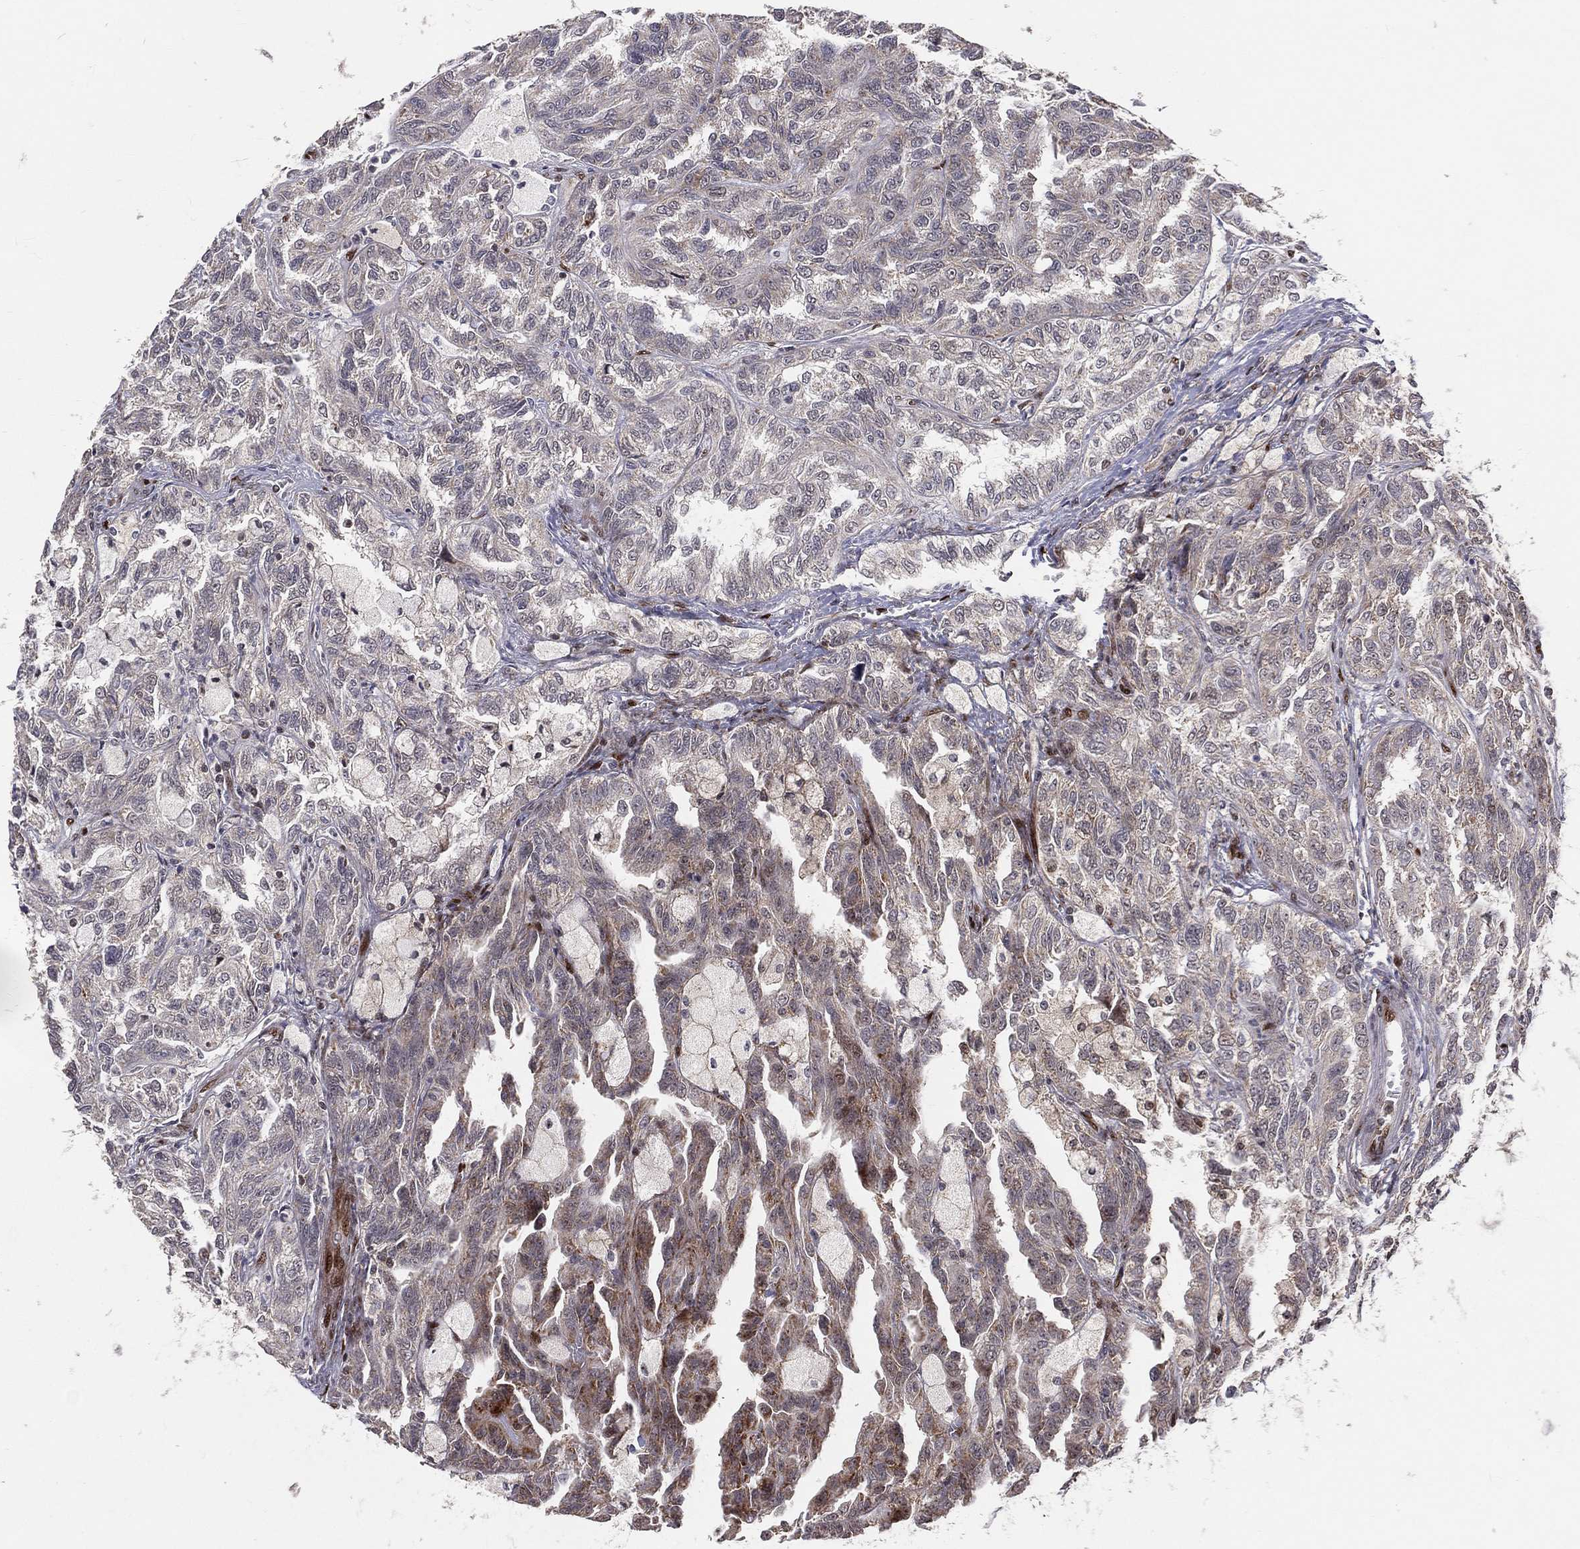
{"staining": {"intensity": "moderate", "quantity": "<25%", "location": "cytoplasmic/membranous"}, "tissue": "renal cancer", "cell_type": "Tumor cells", "image_type": "cancer", "snomed": [{"axis": "morphology", "description": "Adenocarcinoma, NOS"}, {"axis": "topography", "description": "Kidney"}], "caption": "Human renal cancer (adenocarcinoma) stained for a protein (brown) exhibits moderate cytoplasmic/membranous positive positivity in about <25% of tumor cells.", "gene": "ZEB1", "patient": {"sex": "male", "age": 79}}